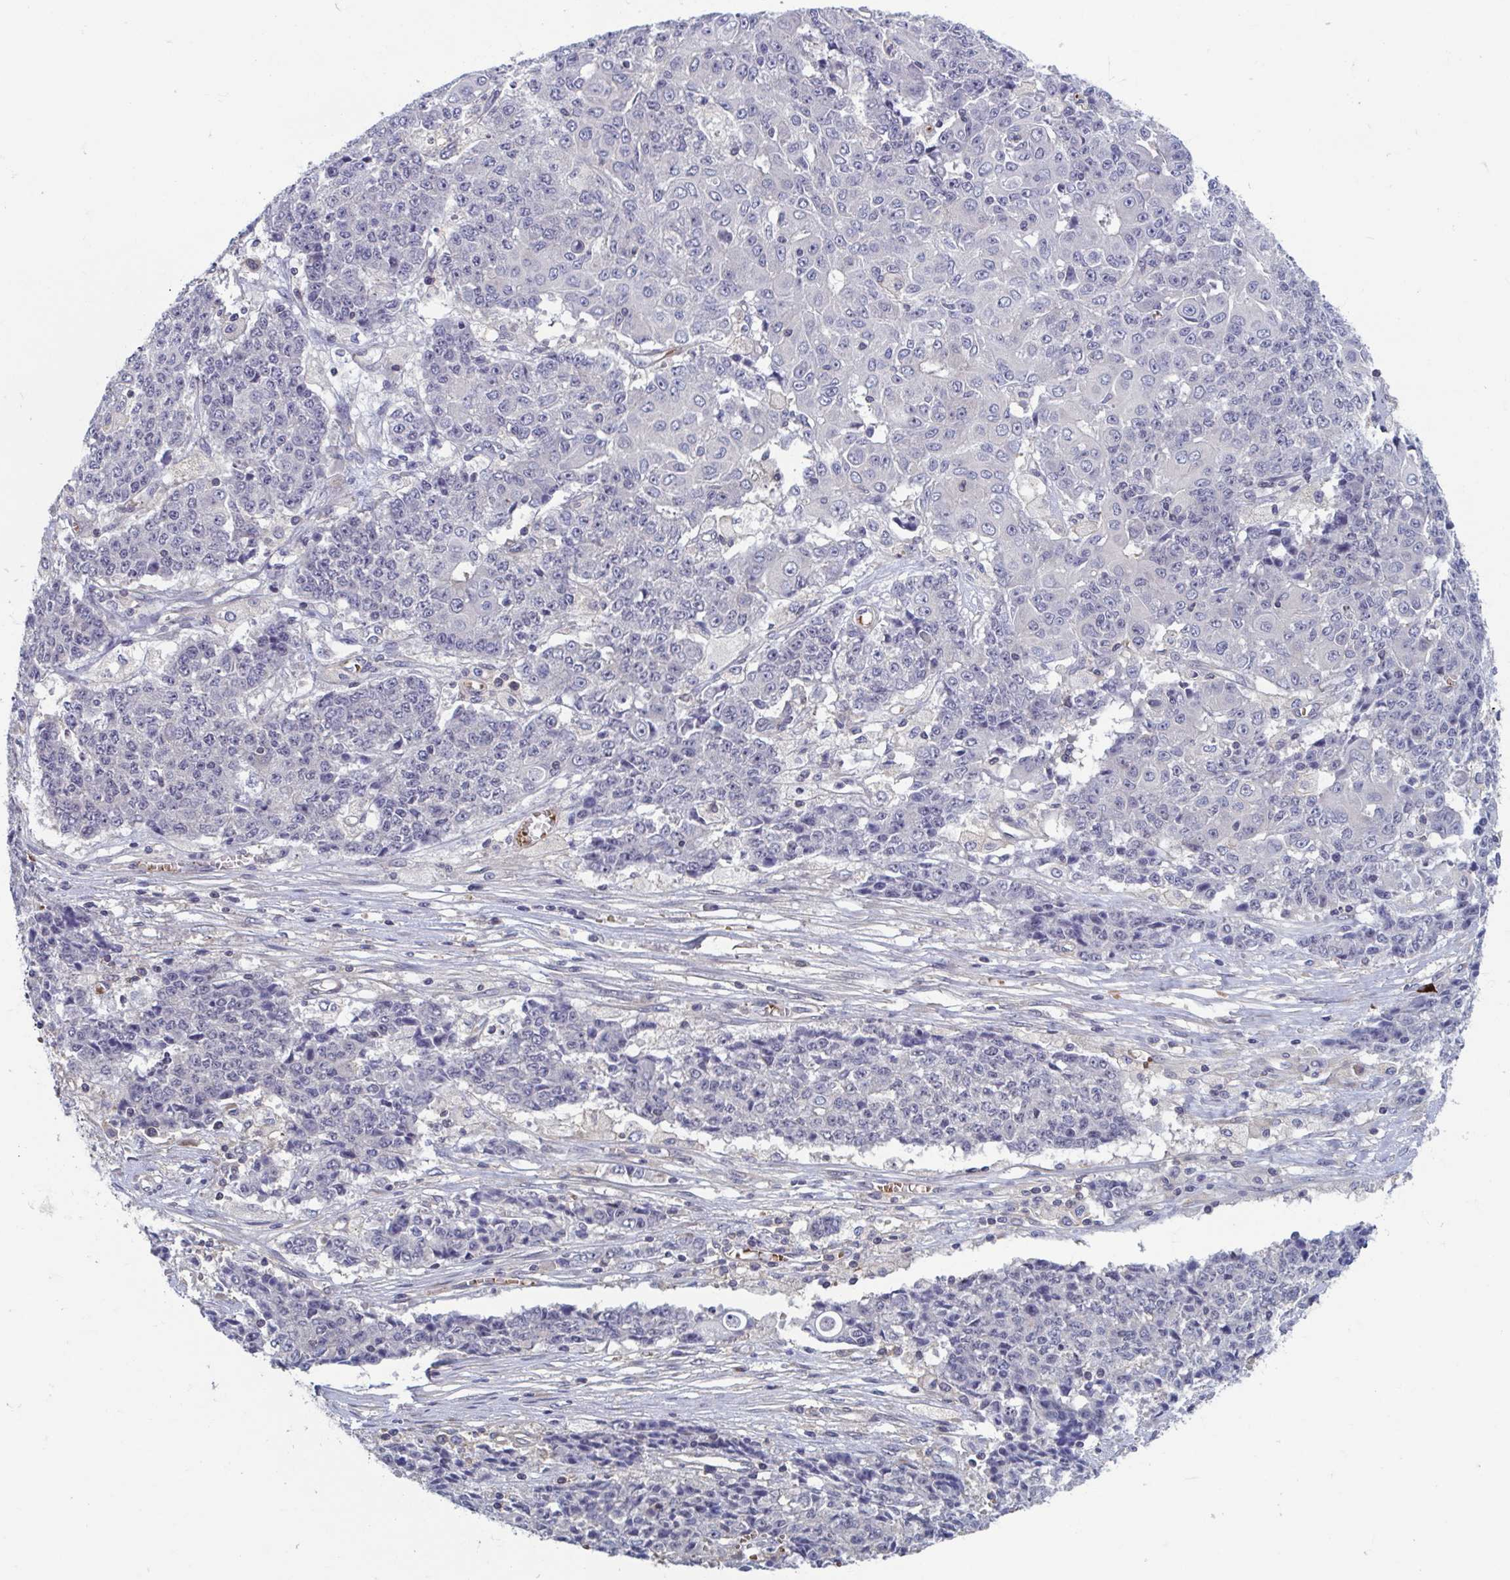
{"staining": {"intensity": "negative", "quantity": "none", "location": "none"}, "tissue": "ovarian cancer", "cell_type": "Tumor cells", "image_type": "cancer", "snomed": [{"axis": "morphology", "description": "Carcinoma, endometroid"}, {"axis": "topography", "description": "Ovary"}], "caption": "An immunohistochemistry (IHC) image of ovarian cancer is shown. There is no staining in tumor cells of ovarian cancer.", "gene": "LRRC38", "patient": {"sex": "female", "age": 42}}